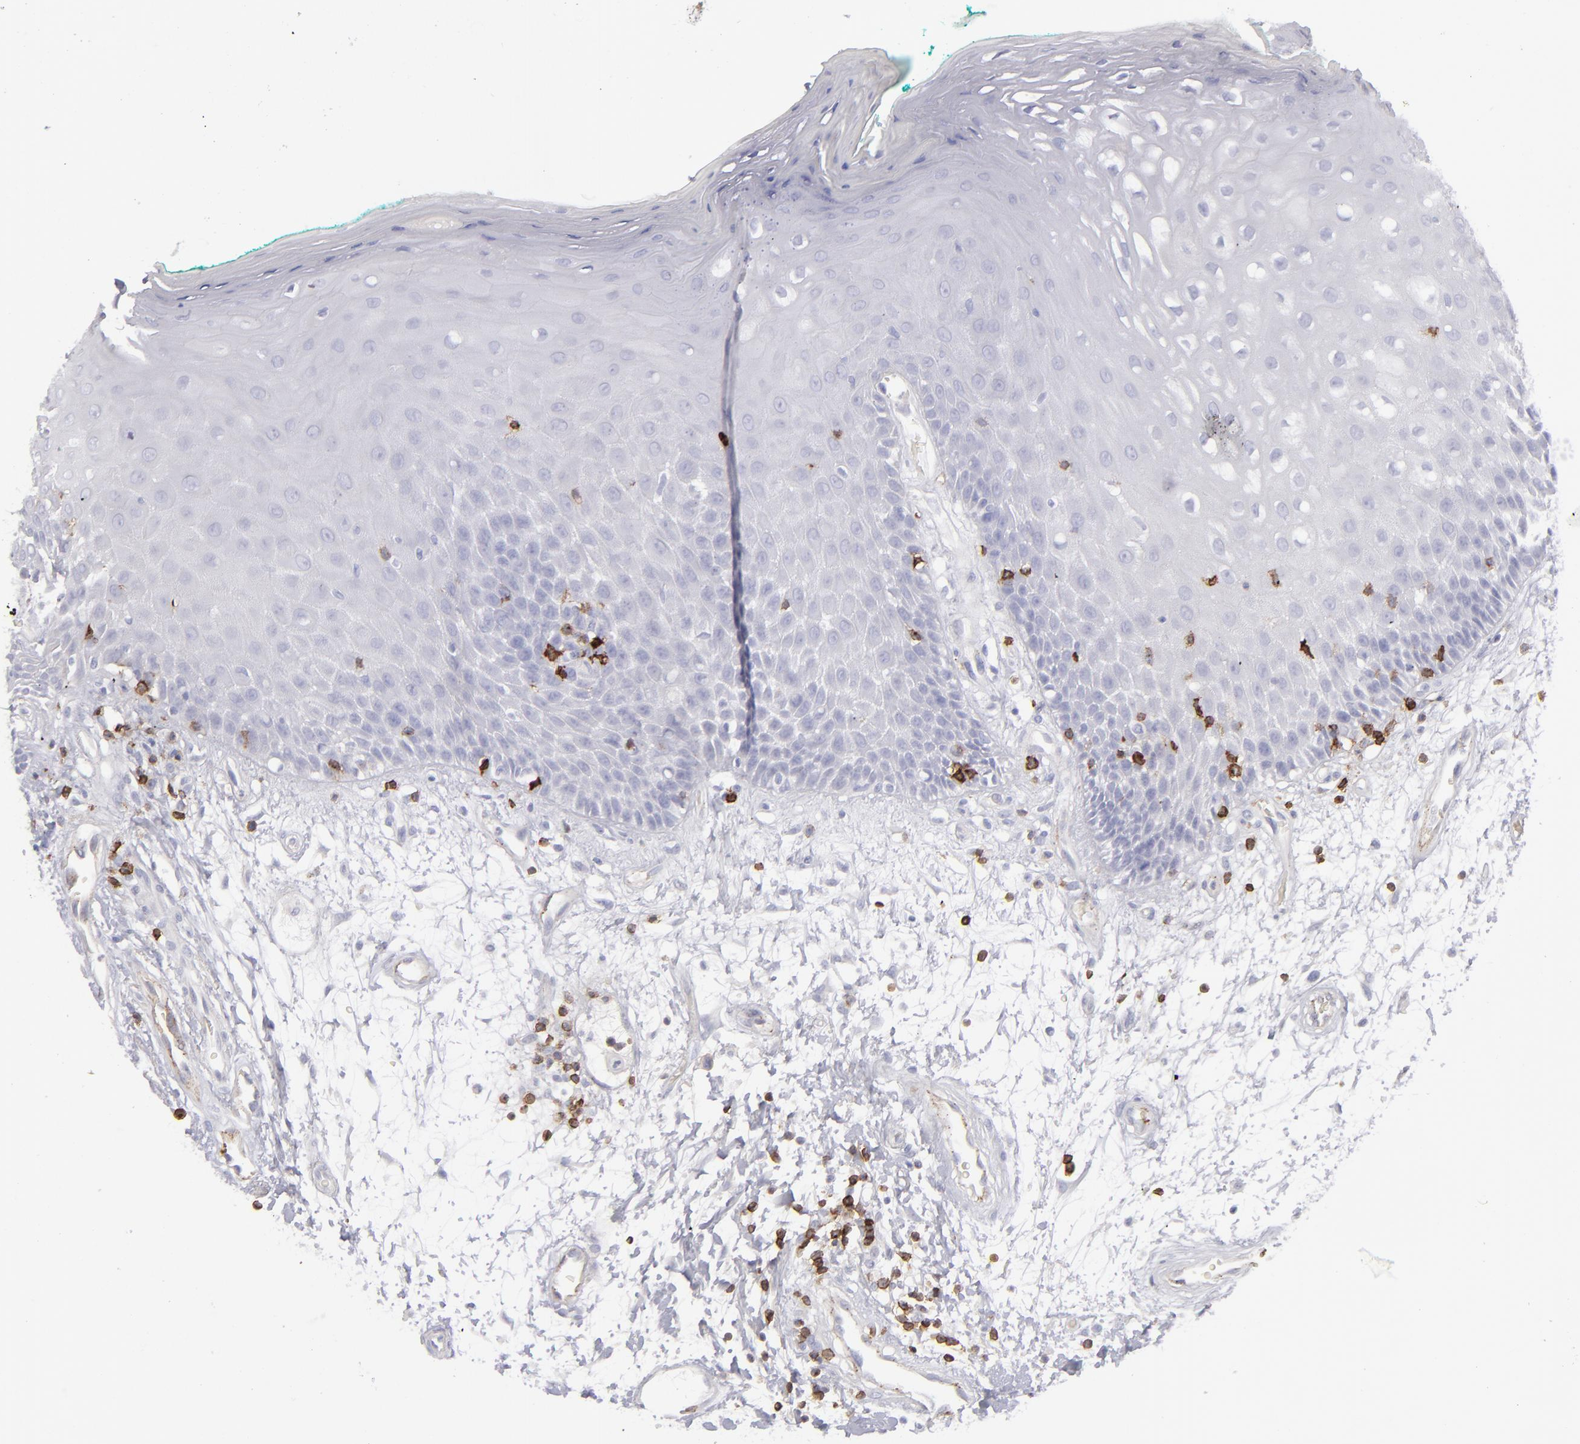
{"staining": {"intensity": "negative", "quantity": "none", "location": "none"}, "tissue": "oral mucosa", "cell_type": "Squamous epithelial cells", "image_type": "normal", "snomed": [{"axis": "morphology", "description": "Normal tissue, NOS"}, {"axis": "morphology", "description": "Squamous cell carcinoma, NOS"}, {"axis": "topography", "description": "Skeletal muscle"}, {"axis": "topography", "description": "Oral tissue"}, {"axis": "topography", "description": "Head-Neck"}], "caption": "This is an IHC histopathology image of unremarkable human oral mucosa. There is no positivity in squamous epithelial cells.", "gene": "CD27", "patient": {"sex": "female", "age": 84}}